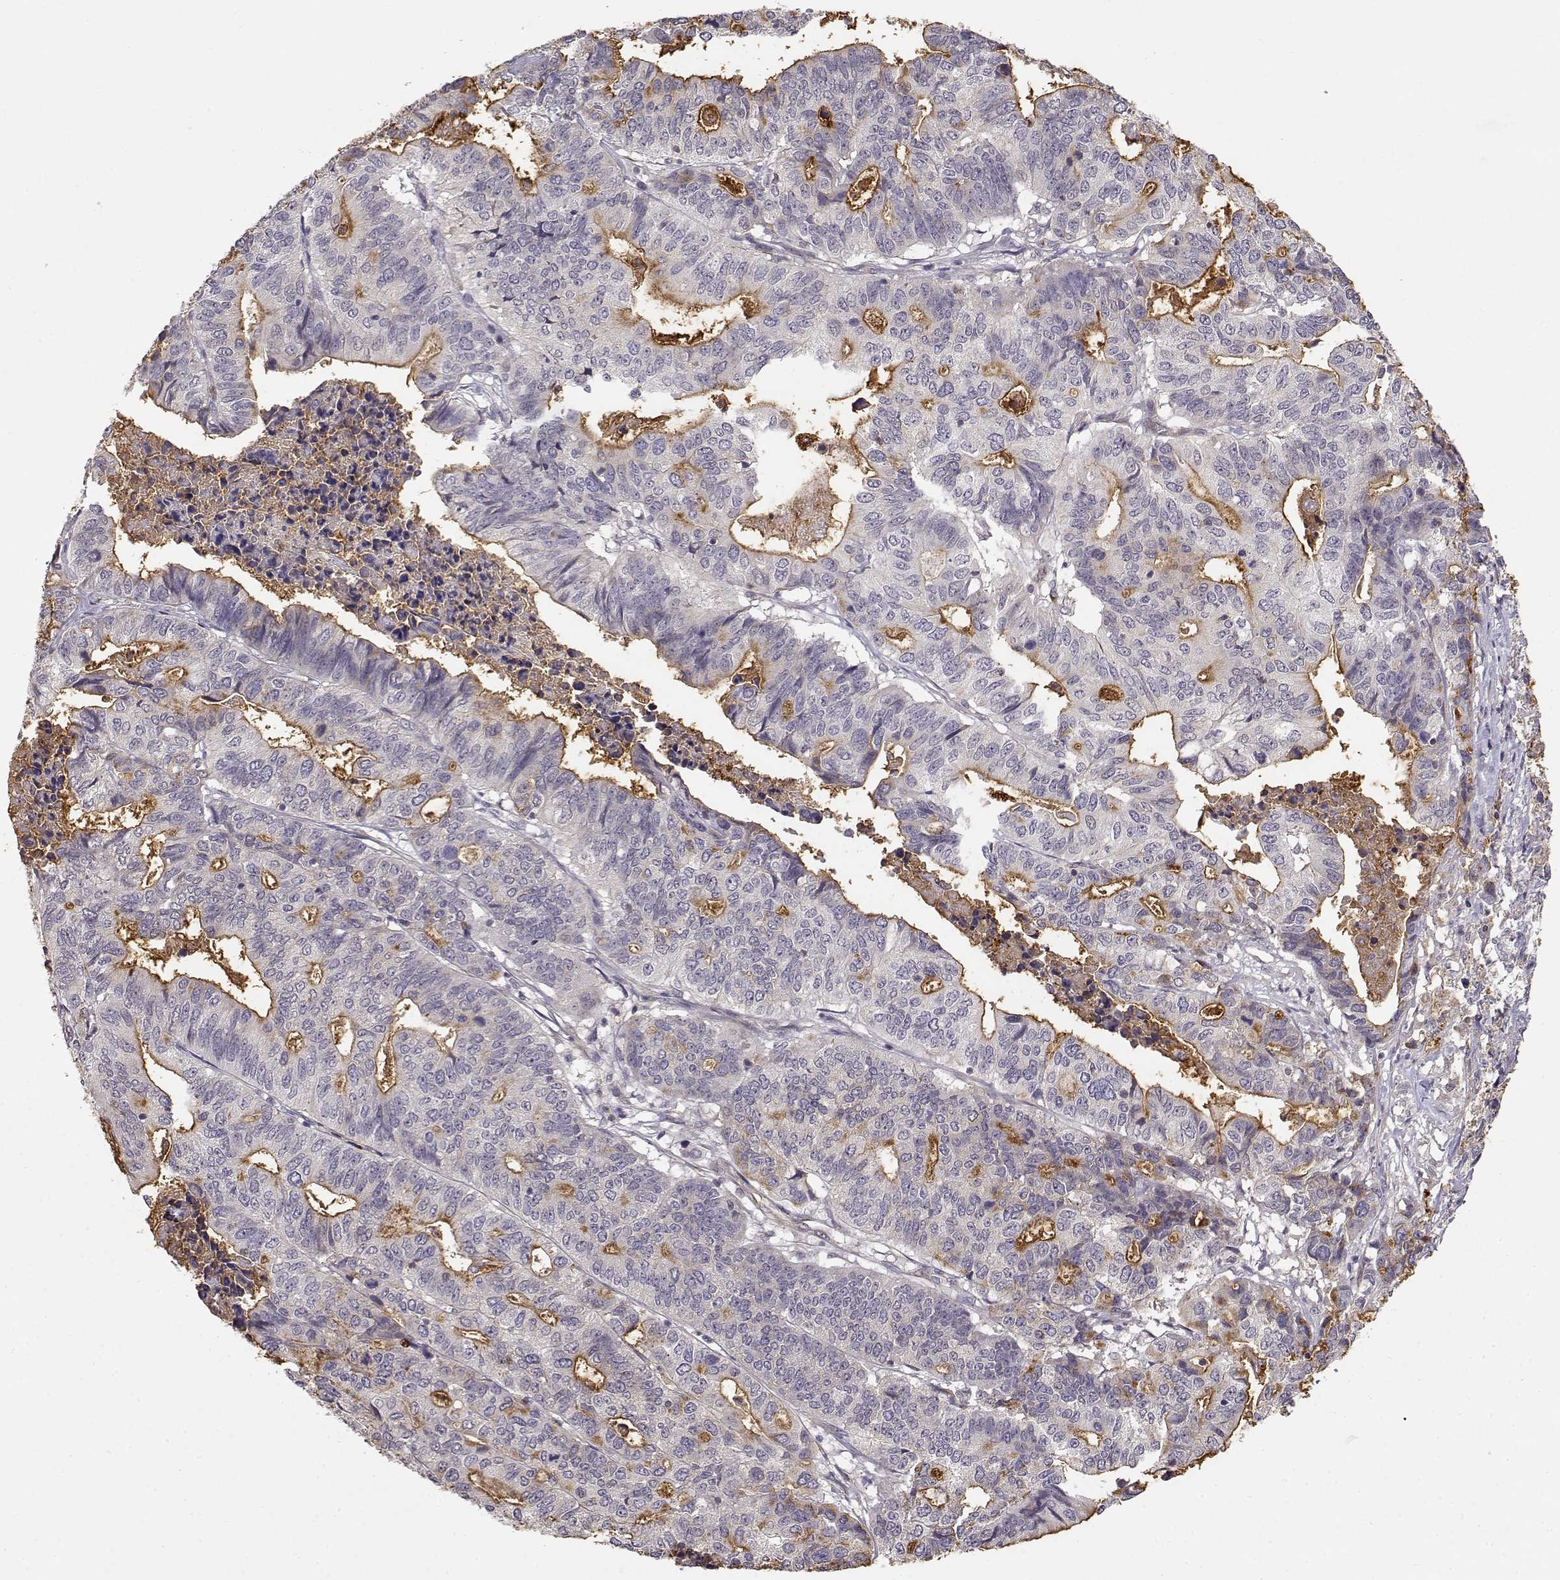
{"staining": {"intensity": "moderate", "quantity": "<25%", "location": "cytoplasmic/membranous"}, "tissue": "stomach cancer", "cell_type": "Tumor cells", "image_type": "cancer", "snomed": [{"axis": "morphology", "description": "Adenocarcinoma, NOS"}, {"axis": "topography", "description": "Stomach, upper"}], "caption": "Protein expression by immunohistochemistry demonstrates moderate cytoplasmic/membranous staining in about <25% of tumor cells in stomach cancer (adenocarcinoma). (DAB = brown stain, brightfield microscopy at high magnification).", "gene": "IFITM1", "patient": {"sex": "female", "age": 67}}